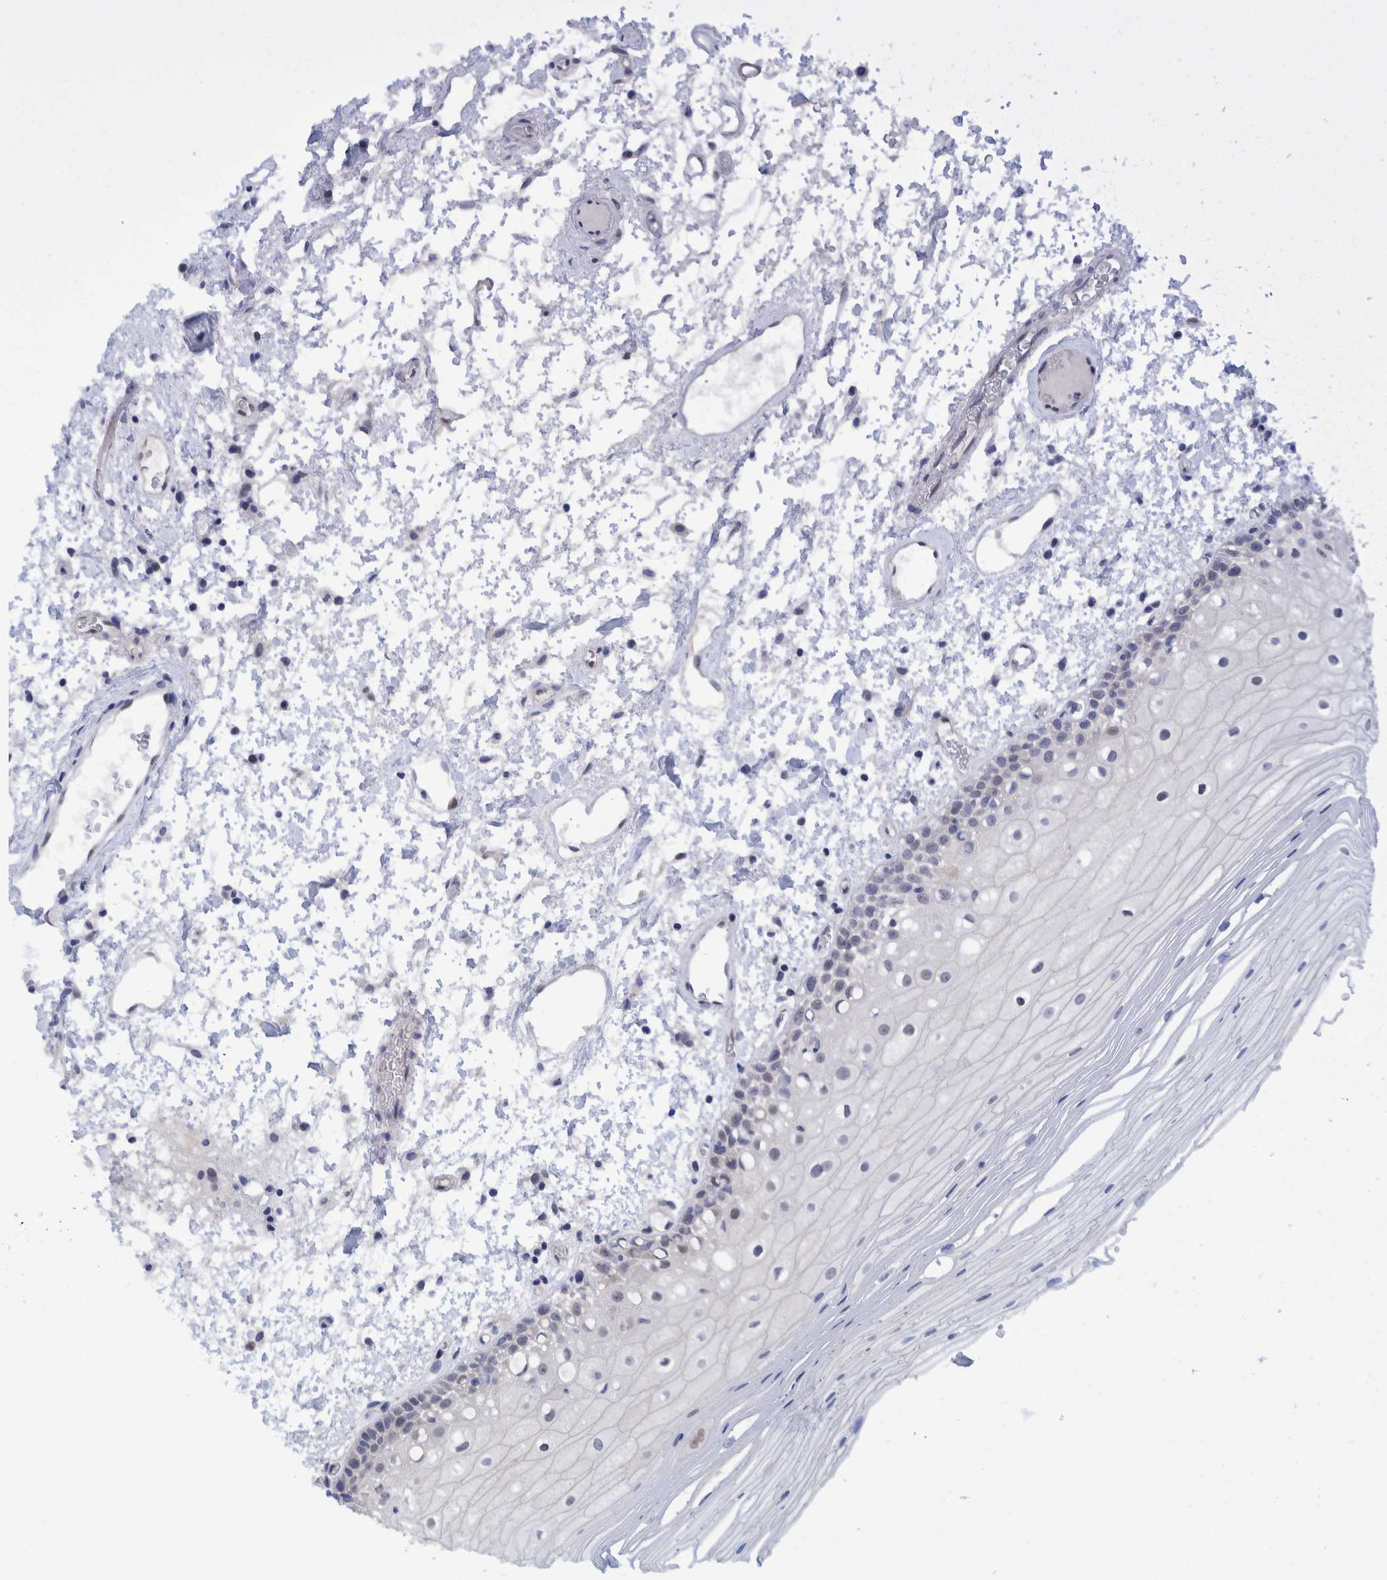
{"staining": {"intensity": "negative", "quantity": "none", "location": "none"}, "tissue": "oral mucosa", "cell_type": "Squamous epithelial cells", "image_type": "normal", "snomed": [{"axis": "morphology", "description": "Normal tissue, NOS"}, {"axis": "topography", "description": "Oral tissue"}], "caption": "IHC micrograph of benign human oral mucosa stained for a protein (brown), which displays no staining in squamous epithelial cells. (Stains: DAB (3,3'-diaminobenzidine) immunohistochemistry (IHC) with hematoxylin counter stain, Microscopy: brightfield microscopy at high magnification).", "gene": "PFAS", "patient": {"sex": "male", "age": 52}}